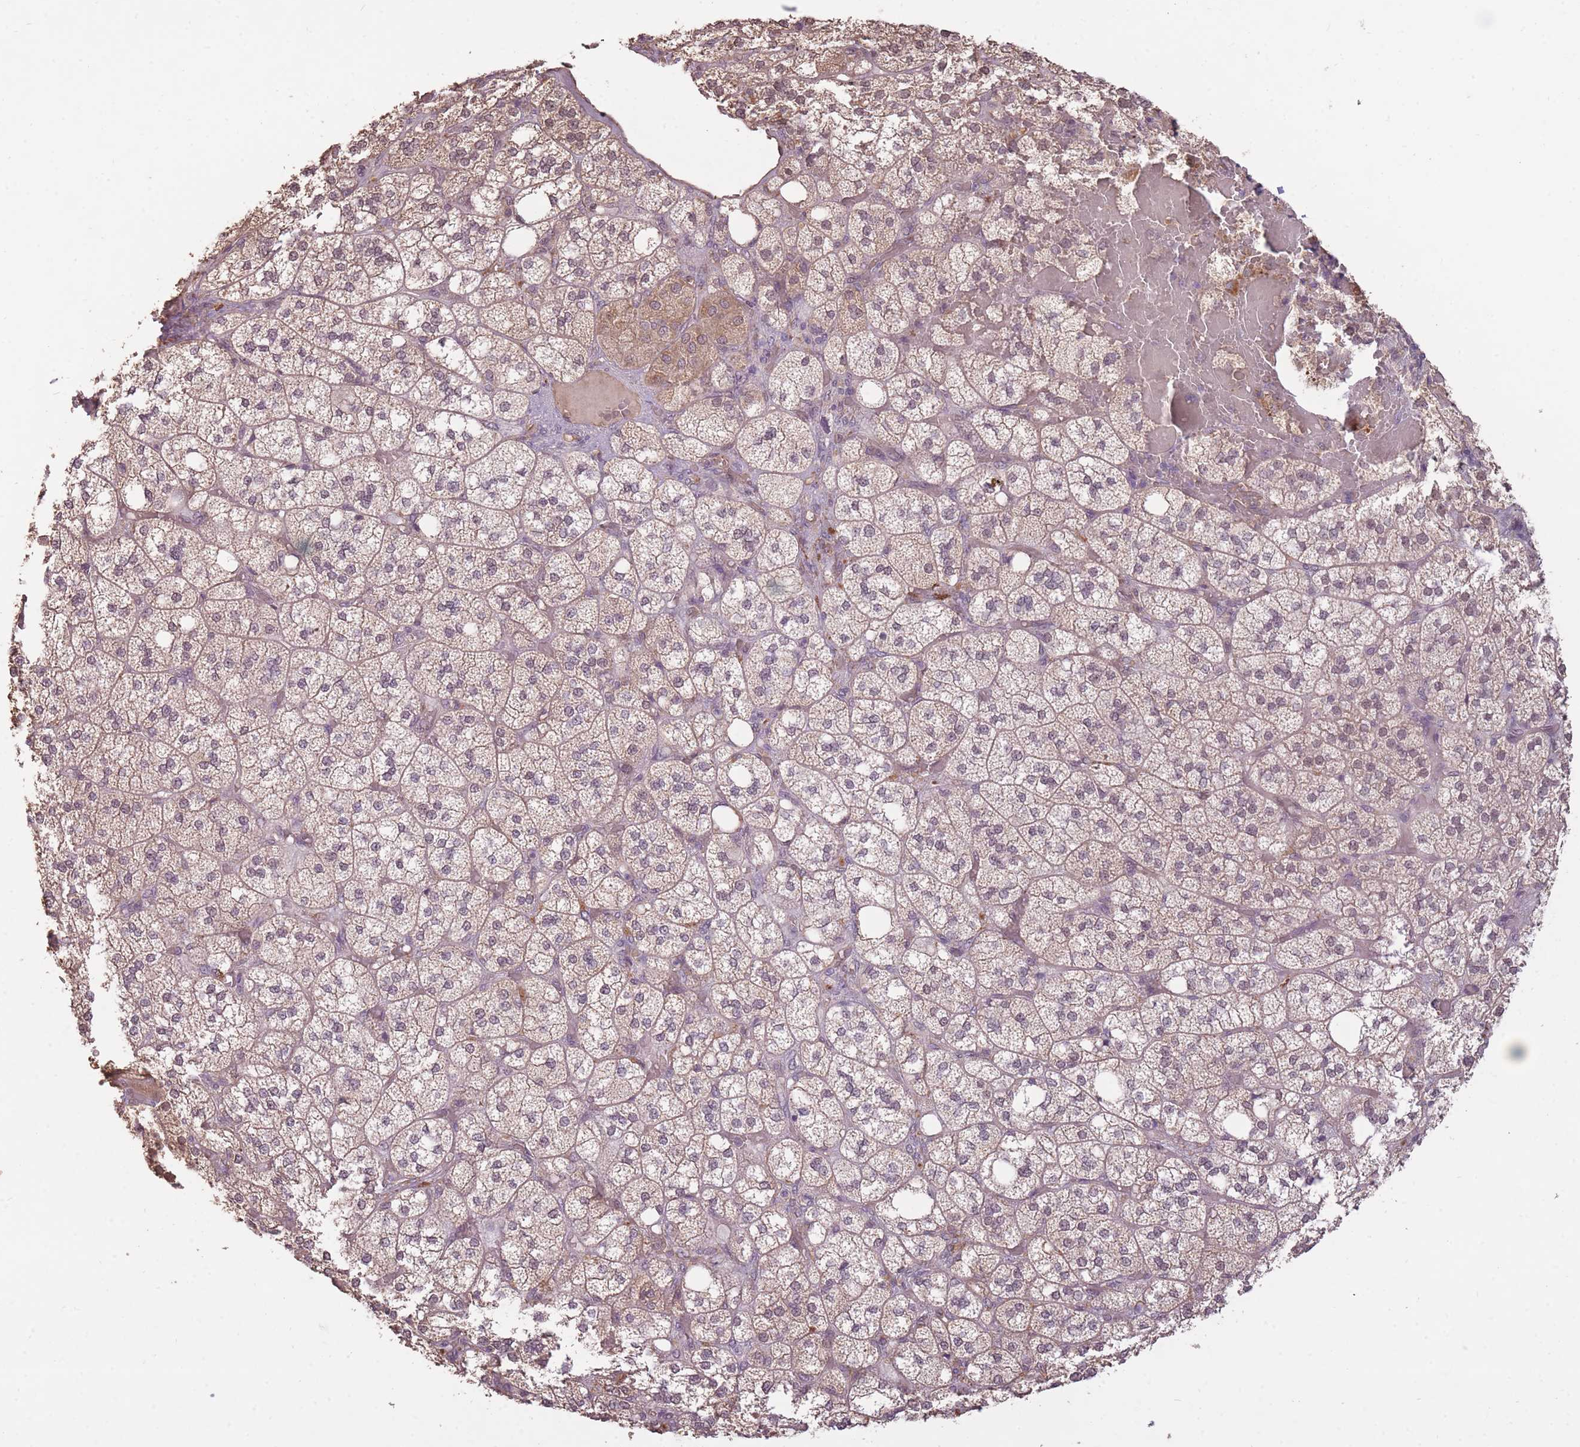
{"staining": {"intensity": "moderate", "quantity": ">75%", "location": "cytoplasmic/membranous,nuclear"}, "tissue": "adrenal gland", "cell_type": "Glandular cells", "image_type": "normal", "snomed": [{"axis": "morphology", "description": "Normal tissue, NOS"}, {"axis": "topography", "description": "Adrenal gland"}], "caption": "A brown stain shows moderate cytoplasmic/membranous,nuclear expression of a protein in glandular cells of unremarkable human adrenal gland.", "gene": "LRATD2", "patient": {"sex": "male", "age": 61}}